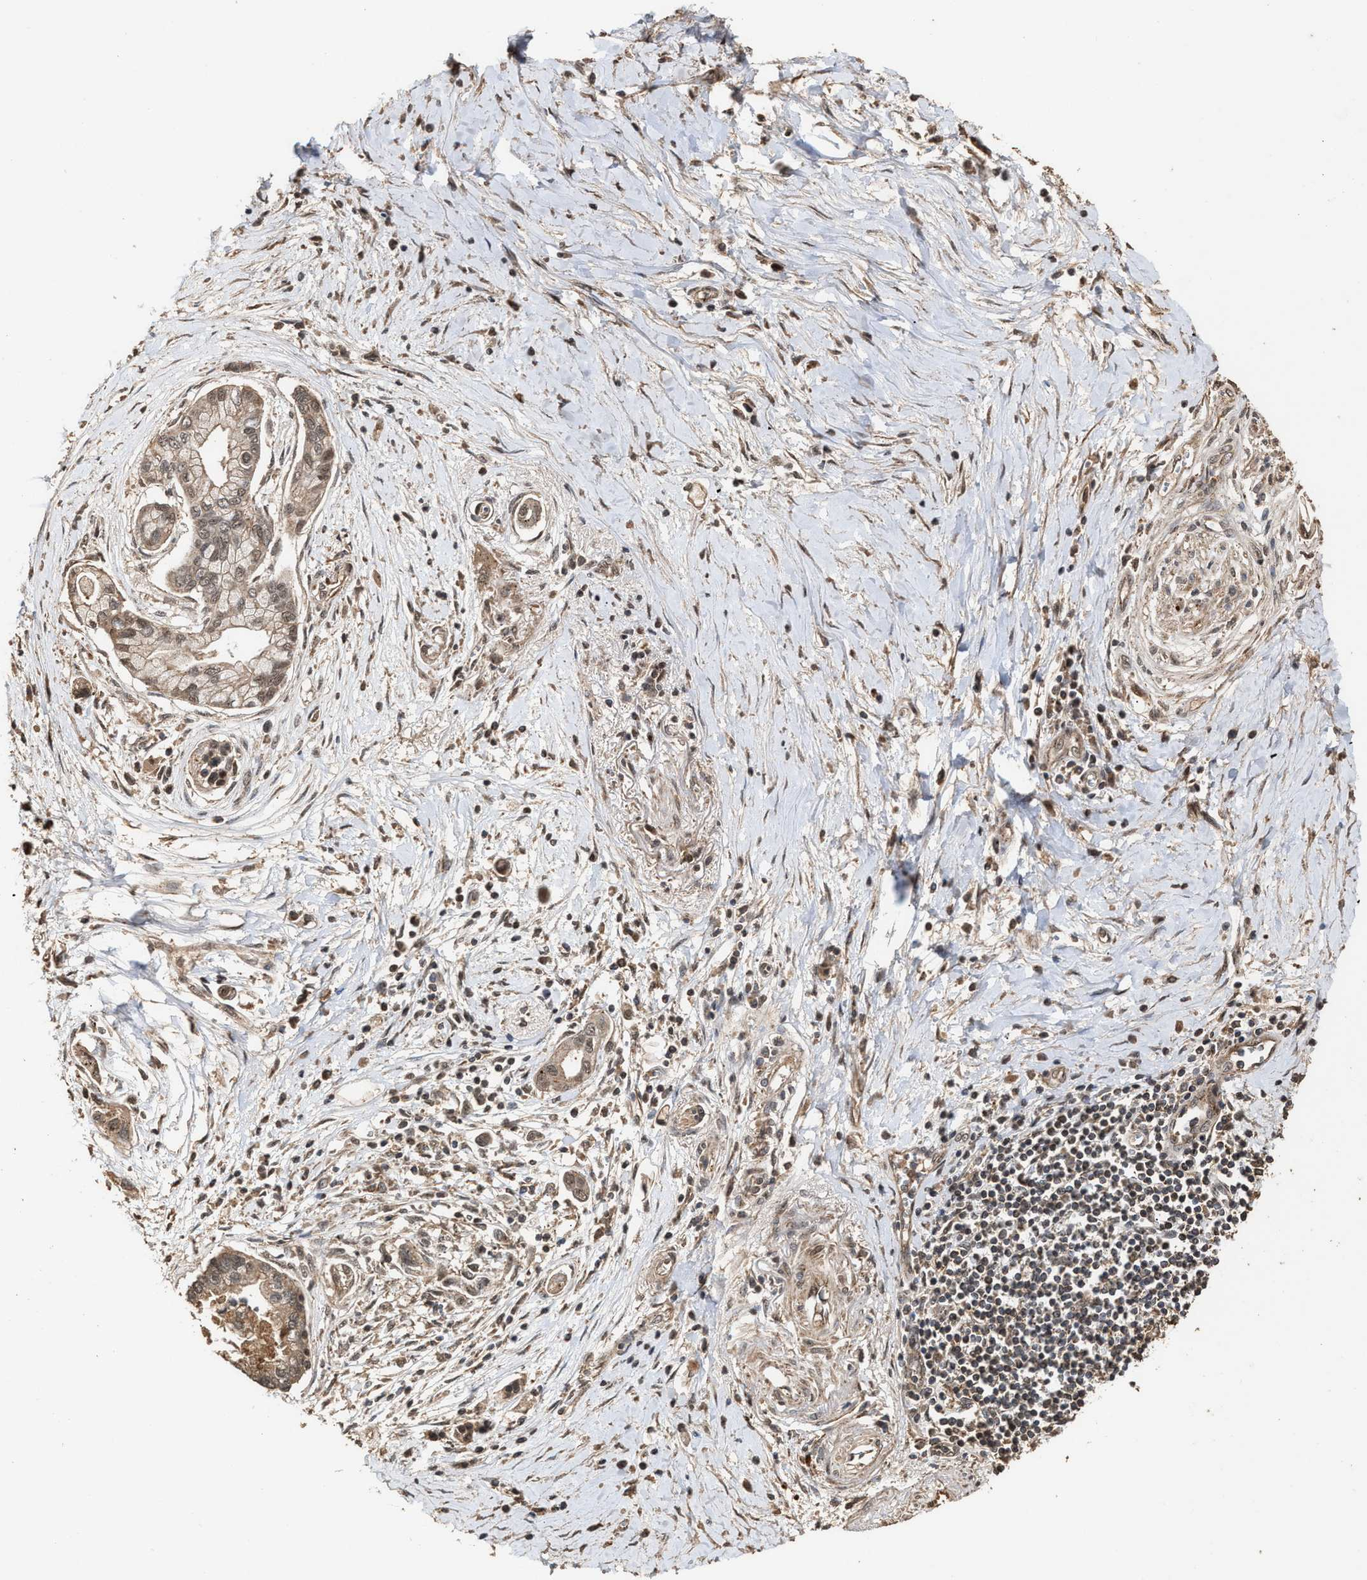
{"staining": {"intensity": "moderate", "quantity": ">75%", "location": "cytoplasmic/membranous,nuclear"}, "tissue": "pancreatic cancer", "cell_type": "Tumor cells", "image_type": "cancer", "snomed": [{"axis": "morphology", "description": "Adenocarcinoma, NOS"}, {"axis": "topography", "description": "Pancreas"}], "caption": "A micrograph of pancreatic cancer stained for a protein shows moderate cytoplasmic/membranous and nuclear brown staining in tumor cells.", "gene": "ZNHIT6", "patient": {"sex": "male", "age": 59}}